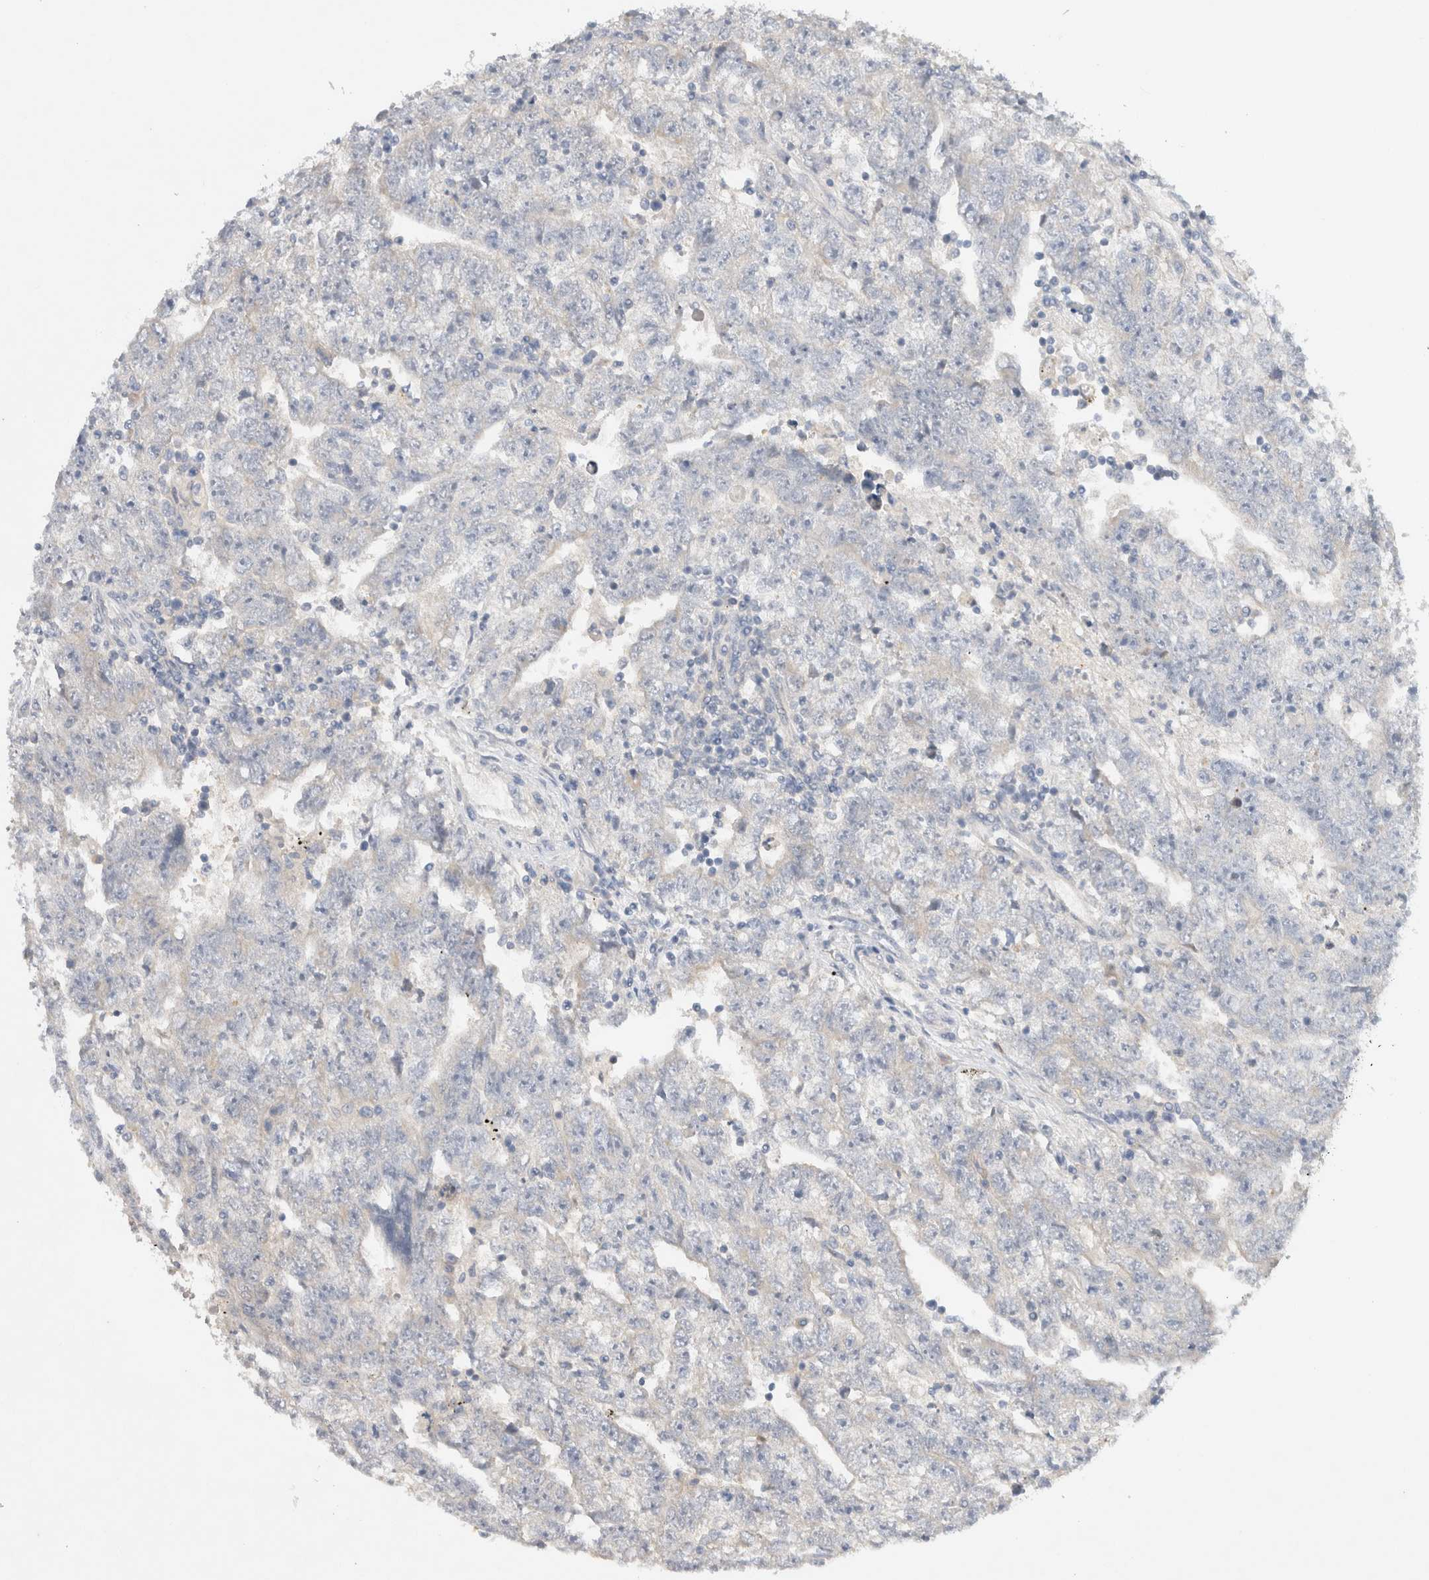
{"staining": {"intensity": "negative", "quantity": "none", "location": "none"}, "tissue": "testis cancer", "cell_type": "Tumor cells", "image_type": "cancer", "snomed": [{"axis": "morphology", "description": "Carcinoma, Embryonal, NOS"}, {"axis": "topography", "description": "Testis"}], "caption": "Tumor cells are negative for protein expression in human testis embryonal carcinoma.", "gene": "GAS1", "patient": {"sex": "male", "age": 25}}